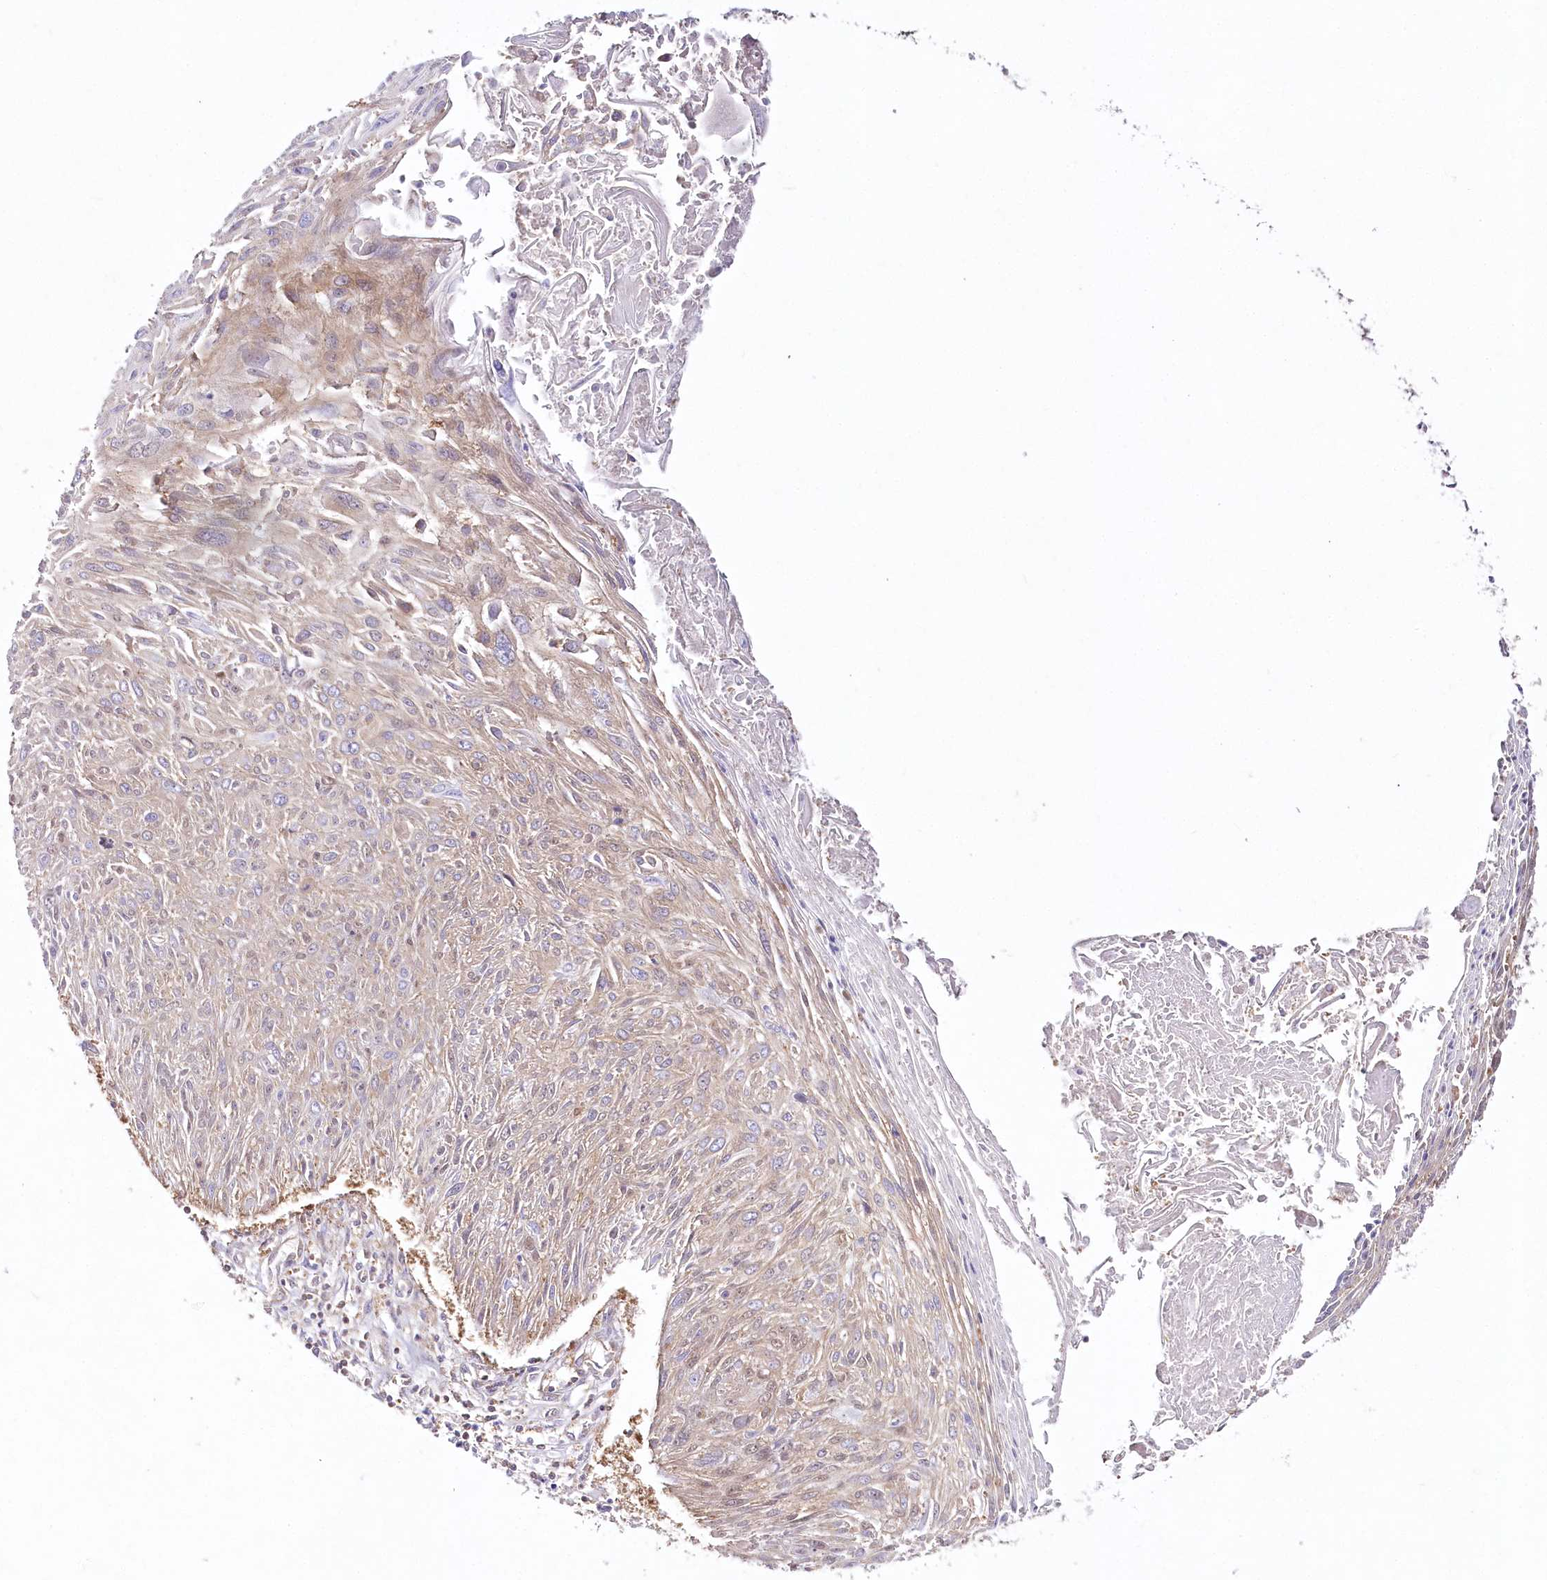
{"staining": {"intensity": "weak", "quantity": "25%-75%", "location": "cytoplasmic/membranous"}, "tissue": "cervical cancer", "cell_type": "Tumor cells", "image_type": "cancer", "snomed": [{"axis": "morphology", "description": "Squamous cell carcinoma, NOS"}, {"axis": "topography", "description": "Cervix"}], "caption": "IHC micrograph of human squamous cell carcinoma (cervical) stained for a protein (brown), which shows low levels of weak cytoplasmic/membranous expression in approximately 25%-75% of tumor cells.", "gene": "ABRAXAS2", "patient": {"sex": "female", "age": 51}}